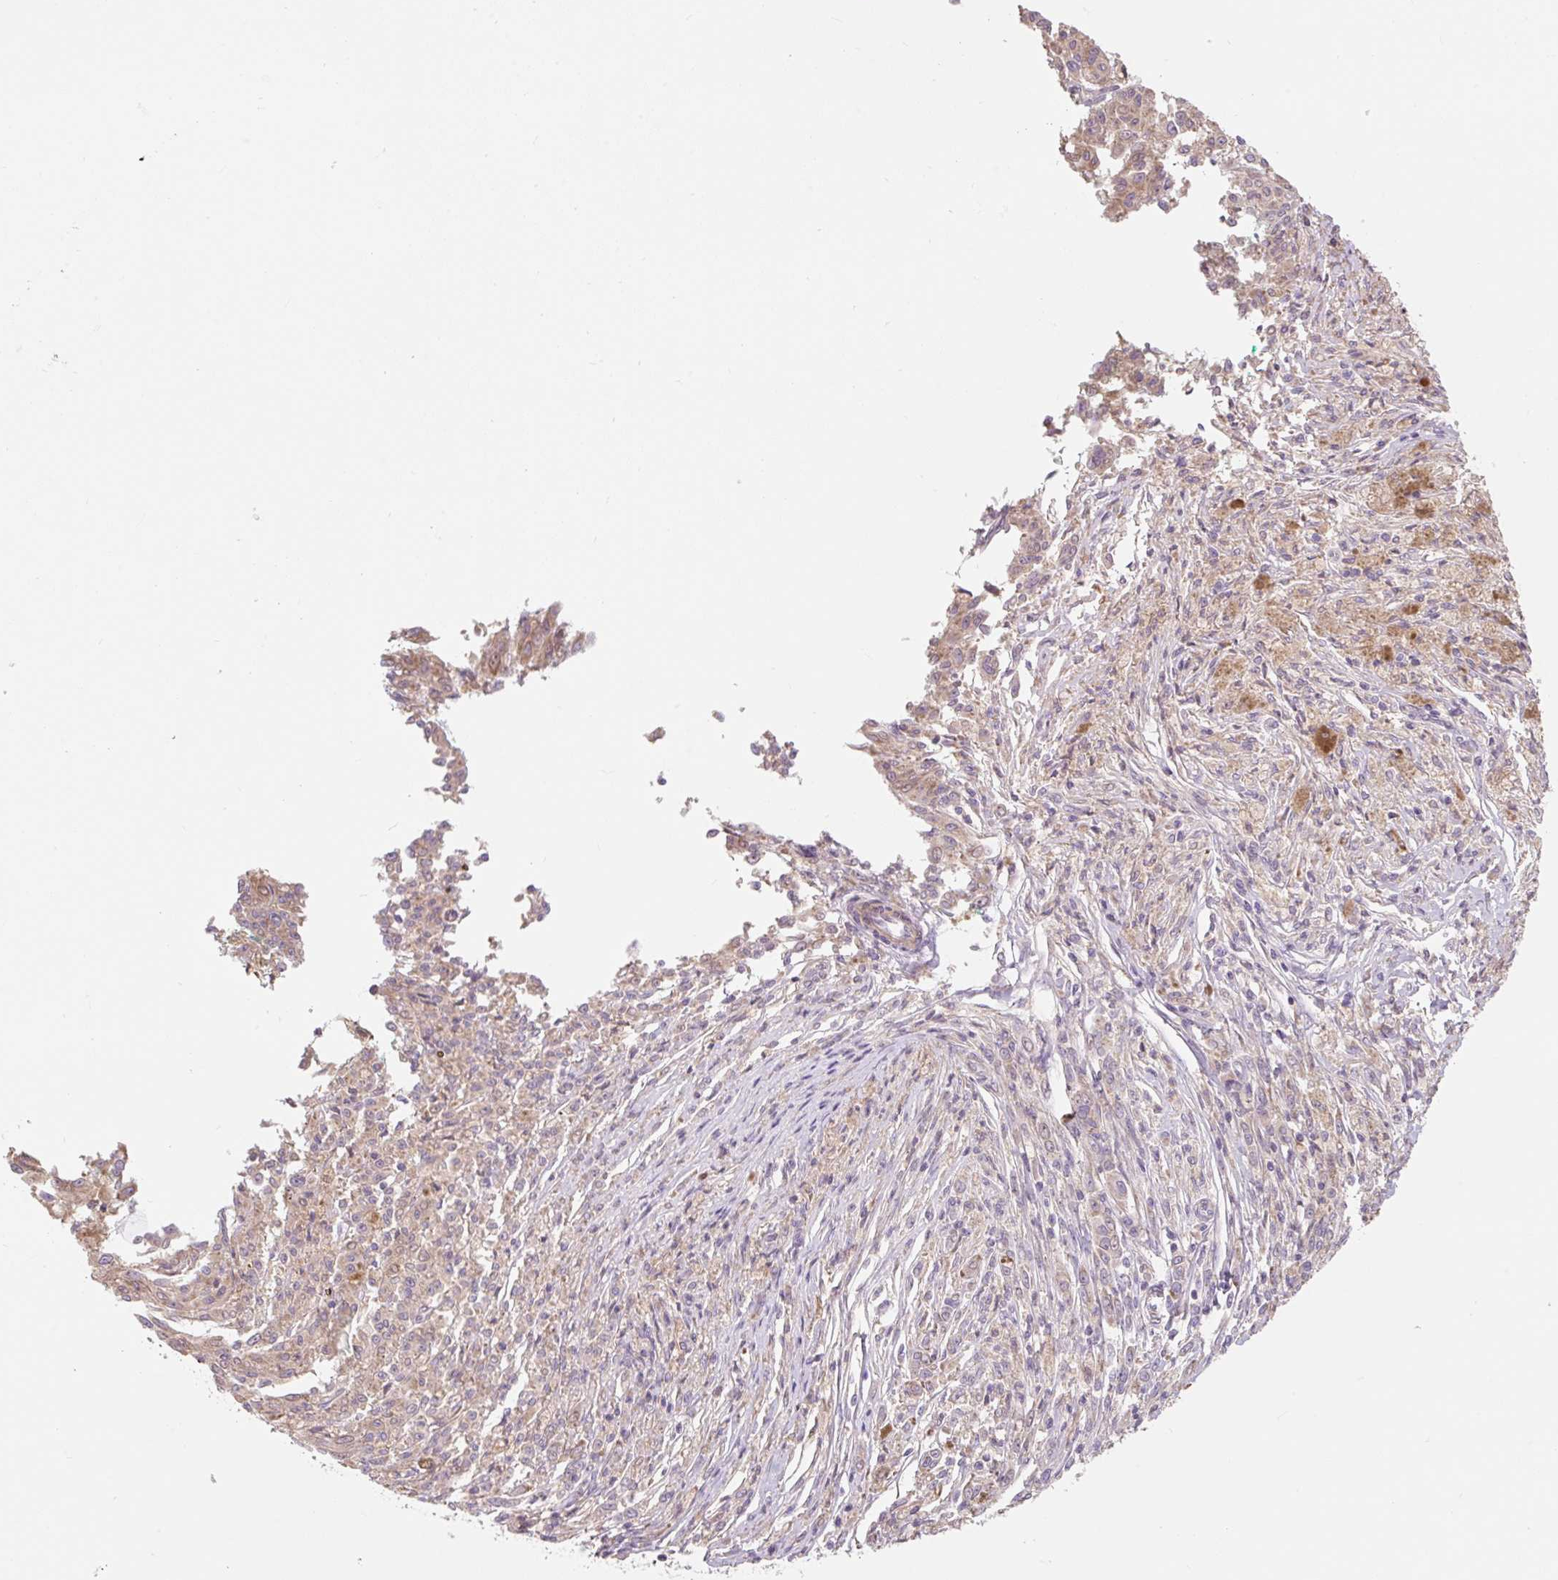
{"staining": {"intensity": "negative", "quantity": "none", "location": "none"}, "tissue": "melanoma", "cell_type": "Tumor cells", "image_type": "cancer", "snomed": [{"axis": "morphology", "description": "Malignant melanoma, NOS"}, {"axis": "topography", "description": "Skin"}], "caption": "Malignant melanoma was stained to show a protein in brown. There is no significant expression in tumor cells.", "gene": "EMC10", "patient": {"sex": "female", "age": 52}}